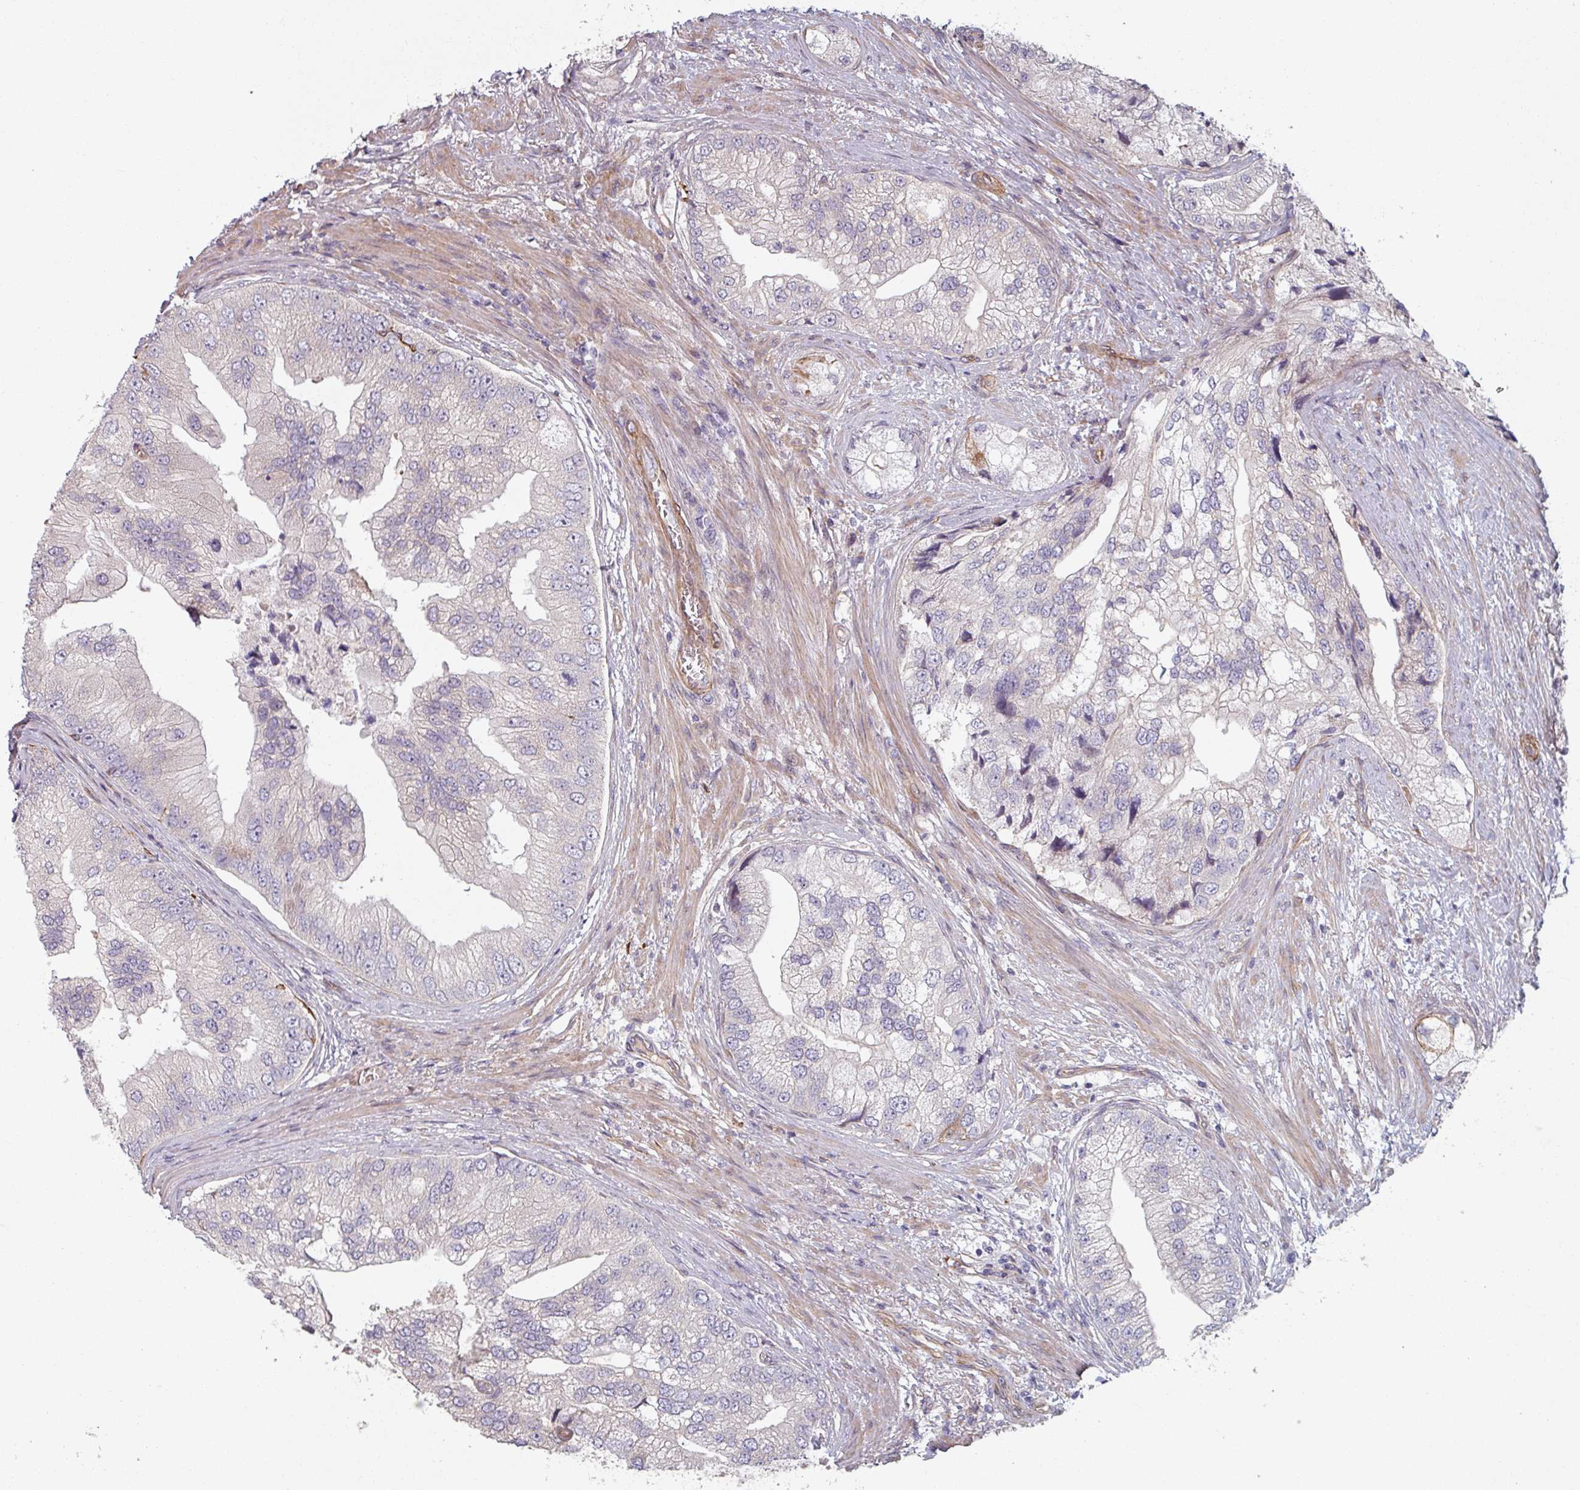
{"staining": {"intensity": "negative", "quantity": "none", "location": "none"}, "tissue": "prostate cancer", "cell_type": "Tumor cells", "image_type": "cancer", "snomed": [{"axis": "morphology", "description": "Adenocarcinoma, High grade"}, {"axis": "topography", "description": "Prostate"}], "caption": "Immunohistochemistry histopathology image of neoplastic tissue: human prostate high-grade adenocarcinoma stained with DAB demonstrates no significant protein positivity in tumor cells.", "gene": "C4BPB", "patient": {"sex": "male", "age": 70}}